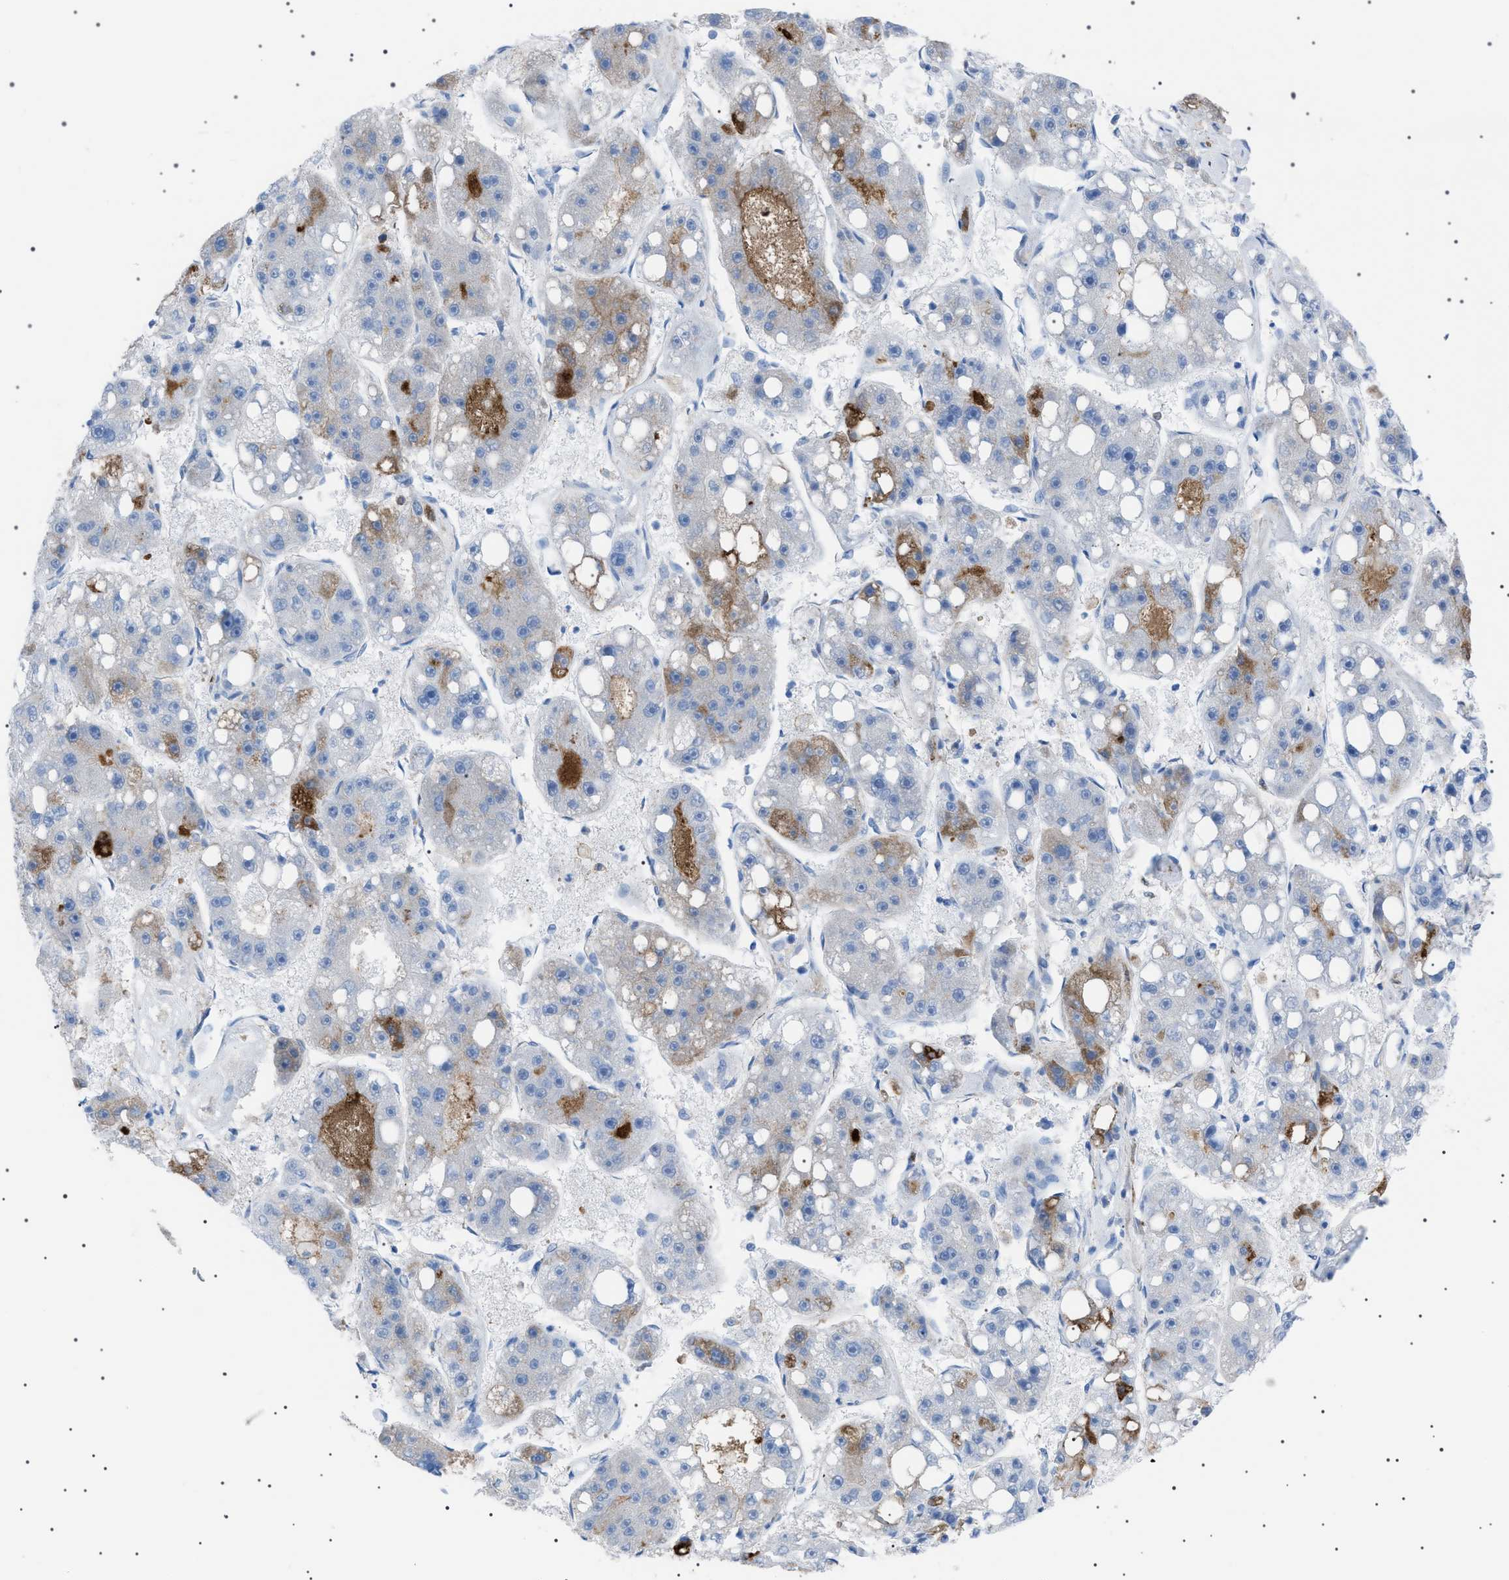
{"staining": {"intensity": "strong", "quantity": "<25%", "location": "cytoplasmic/membranous"}, "tissue": "liver cancer", "cell_type": "Tumor cells", "image_type": "cancer", "snomed": [{"axis": "morphology", "description": "Carcinoma, Hepatocellular, NOS"}, {"axis": "topography", "description": "Liver"}], "caption": "Approximately <25% of tumor cells in human liver hepatocellular carcinoma show strong cytoplasmic/membranous protein positivity as visualized by brown immunohistochemical staining.", "gene": "LPA", "patient": {"sex": "female", "age": 61}}